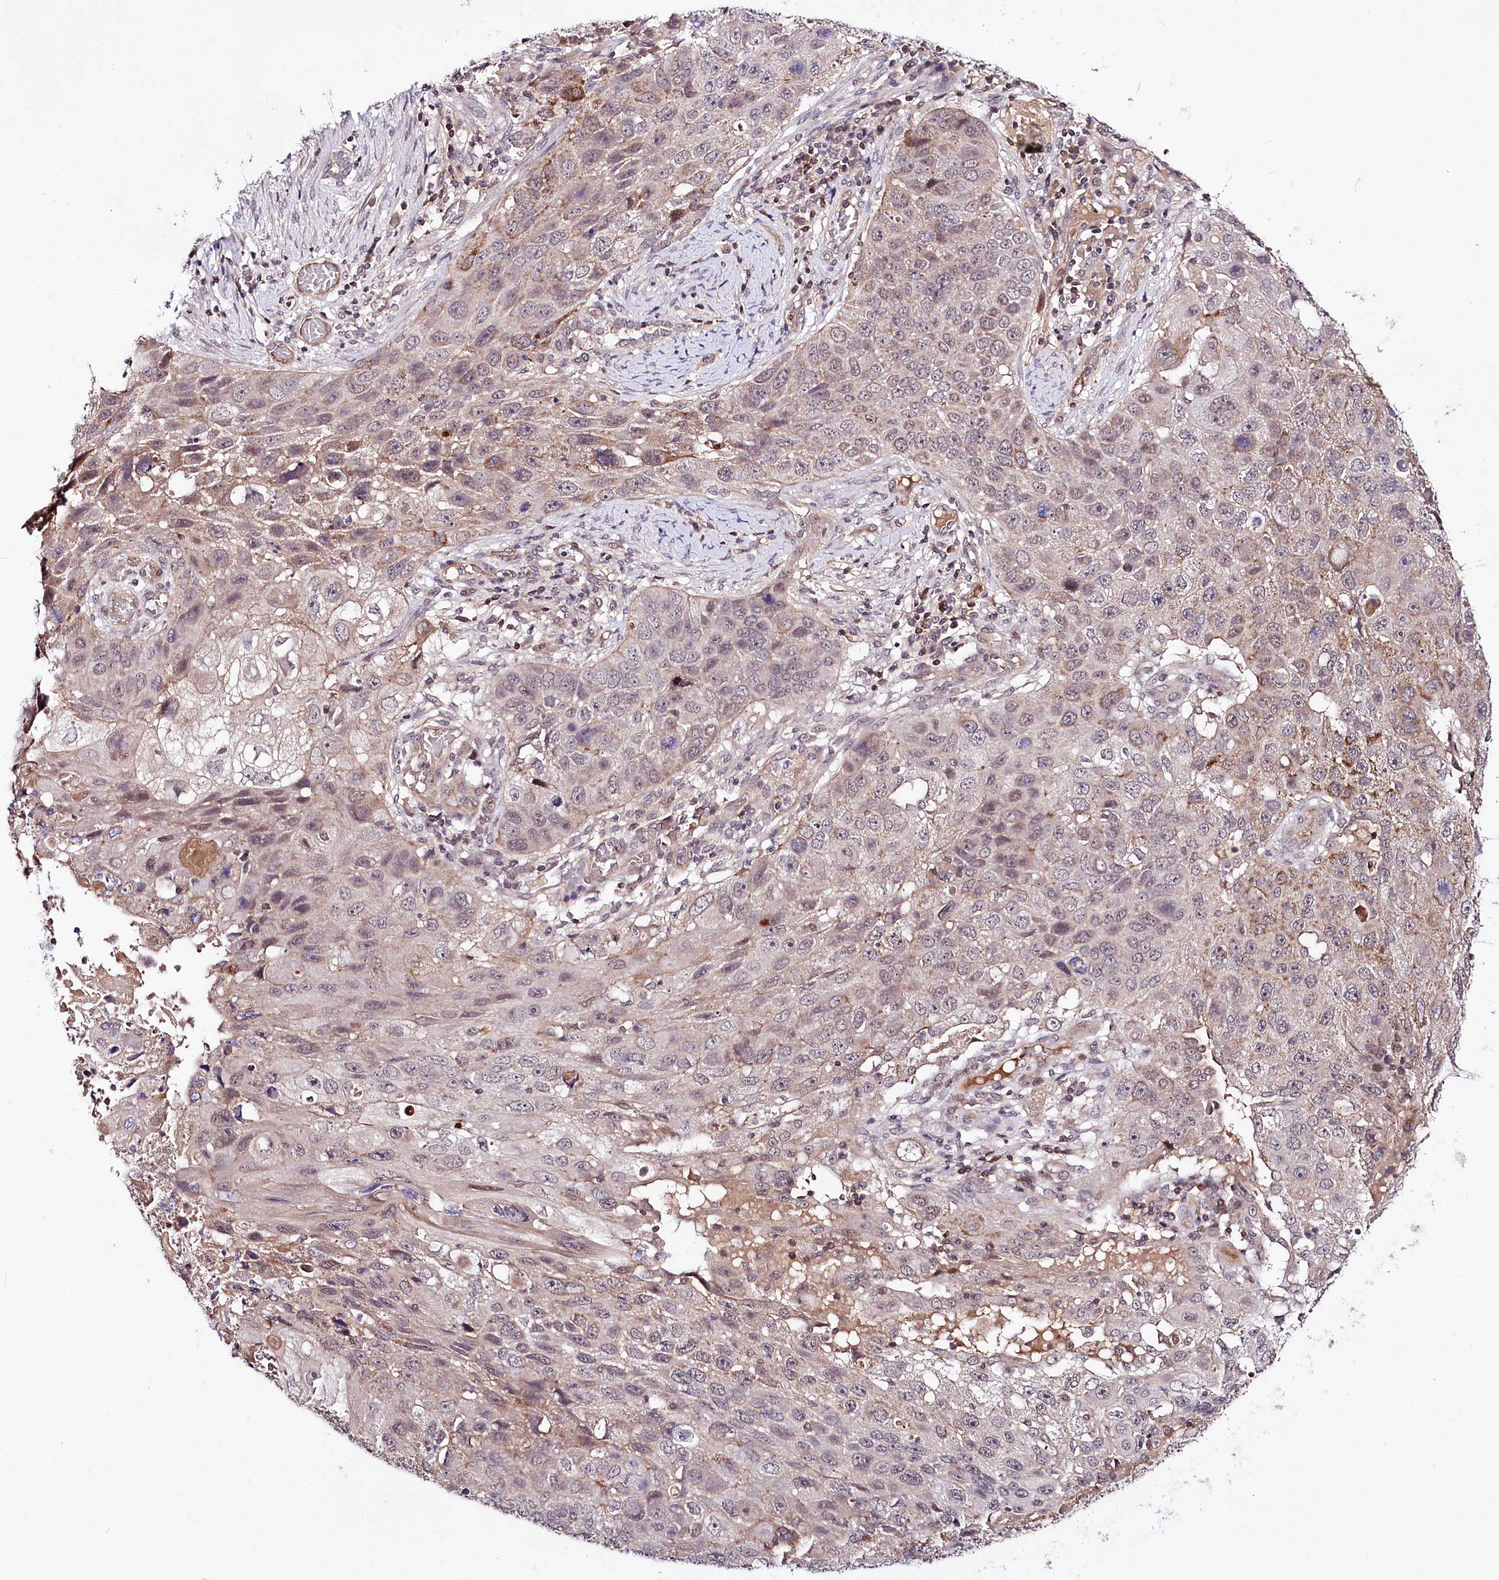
{"staining": {"intensity": "weak", "quantity": "25%-75%", "location": "cytoplasmic/membranous"}, "tissue": "lung cancer", "cell_type": "Tumor cells", "image_type": "cancer", "snomed": [{"axis": "morphology", "description": "Squamous cell carcinoma, NOS"}, {"axis": "topography", "description": "Lung"}], "caption": "This is a histology image of IHC staining of lung squamous cell carcinoma, which shows weak staining in the cytoplasmic/membranous of tumor cells.", "gene": "TAFAZZIN", "patient": {"sex": "male", "age": 61}}